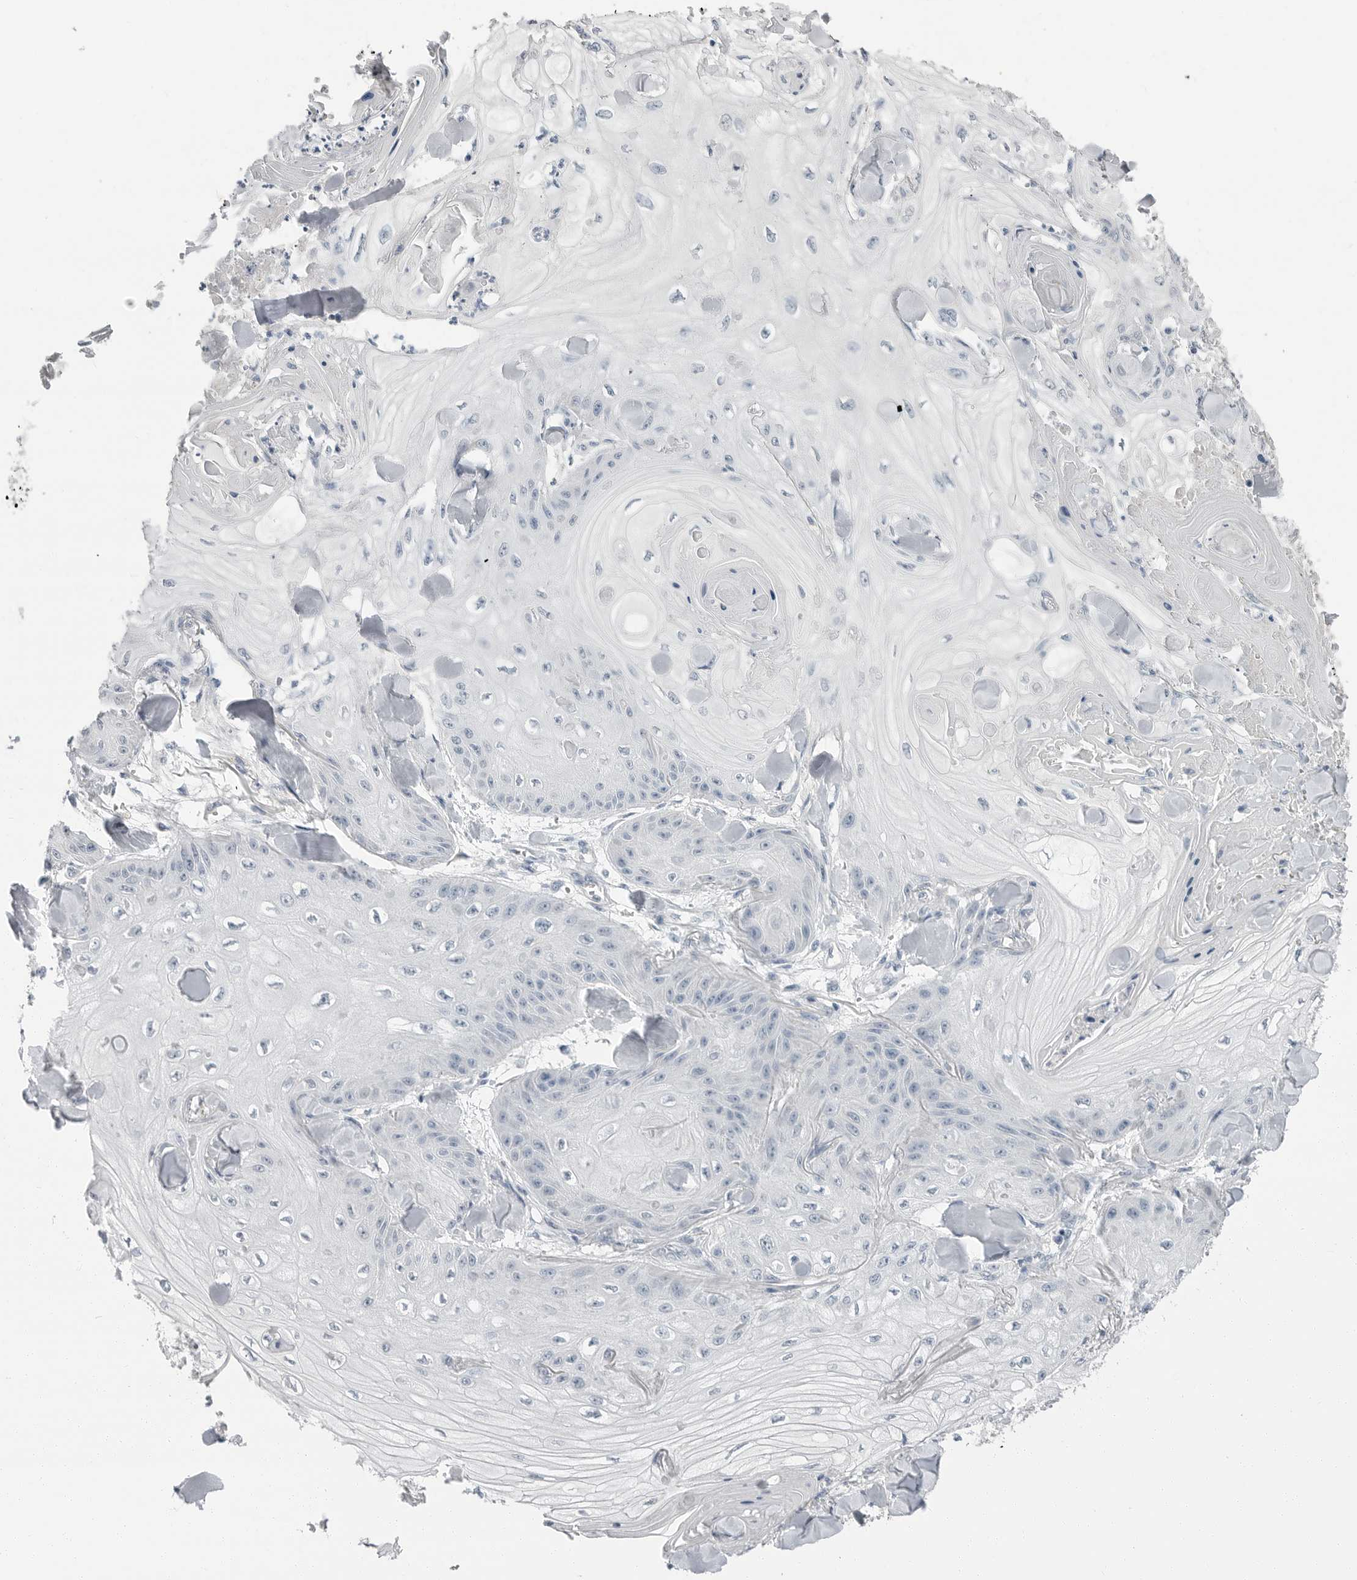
{"staining": {"intensity": "negative", "quantity": "none", "location": "none"}, "tissue": "skin cancer", "cell_type": "Tumor cells", "image_type": "cancer", "snomed": [{"axis": "morphology", "description": "Squamous cell carcinoma, NOS"}, {"axis": "topography", "description": "Skin"}], "caption": "A micrograph of skin cancer stained for a protein displays no brown staining in tumor cells. (DAB (3,3'-diaminobenzidine) IHC with hematoxylin counter stain).", "gene": "PLN", "patient": {"sex": "male", "age": 74}}